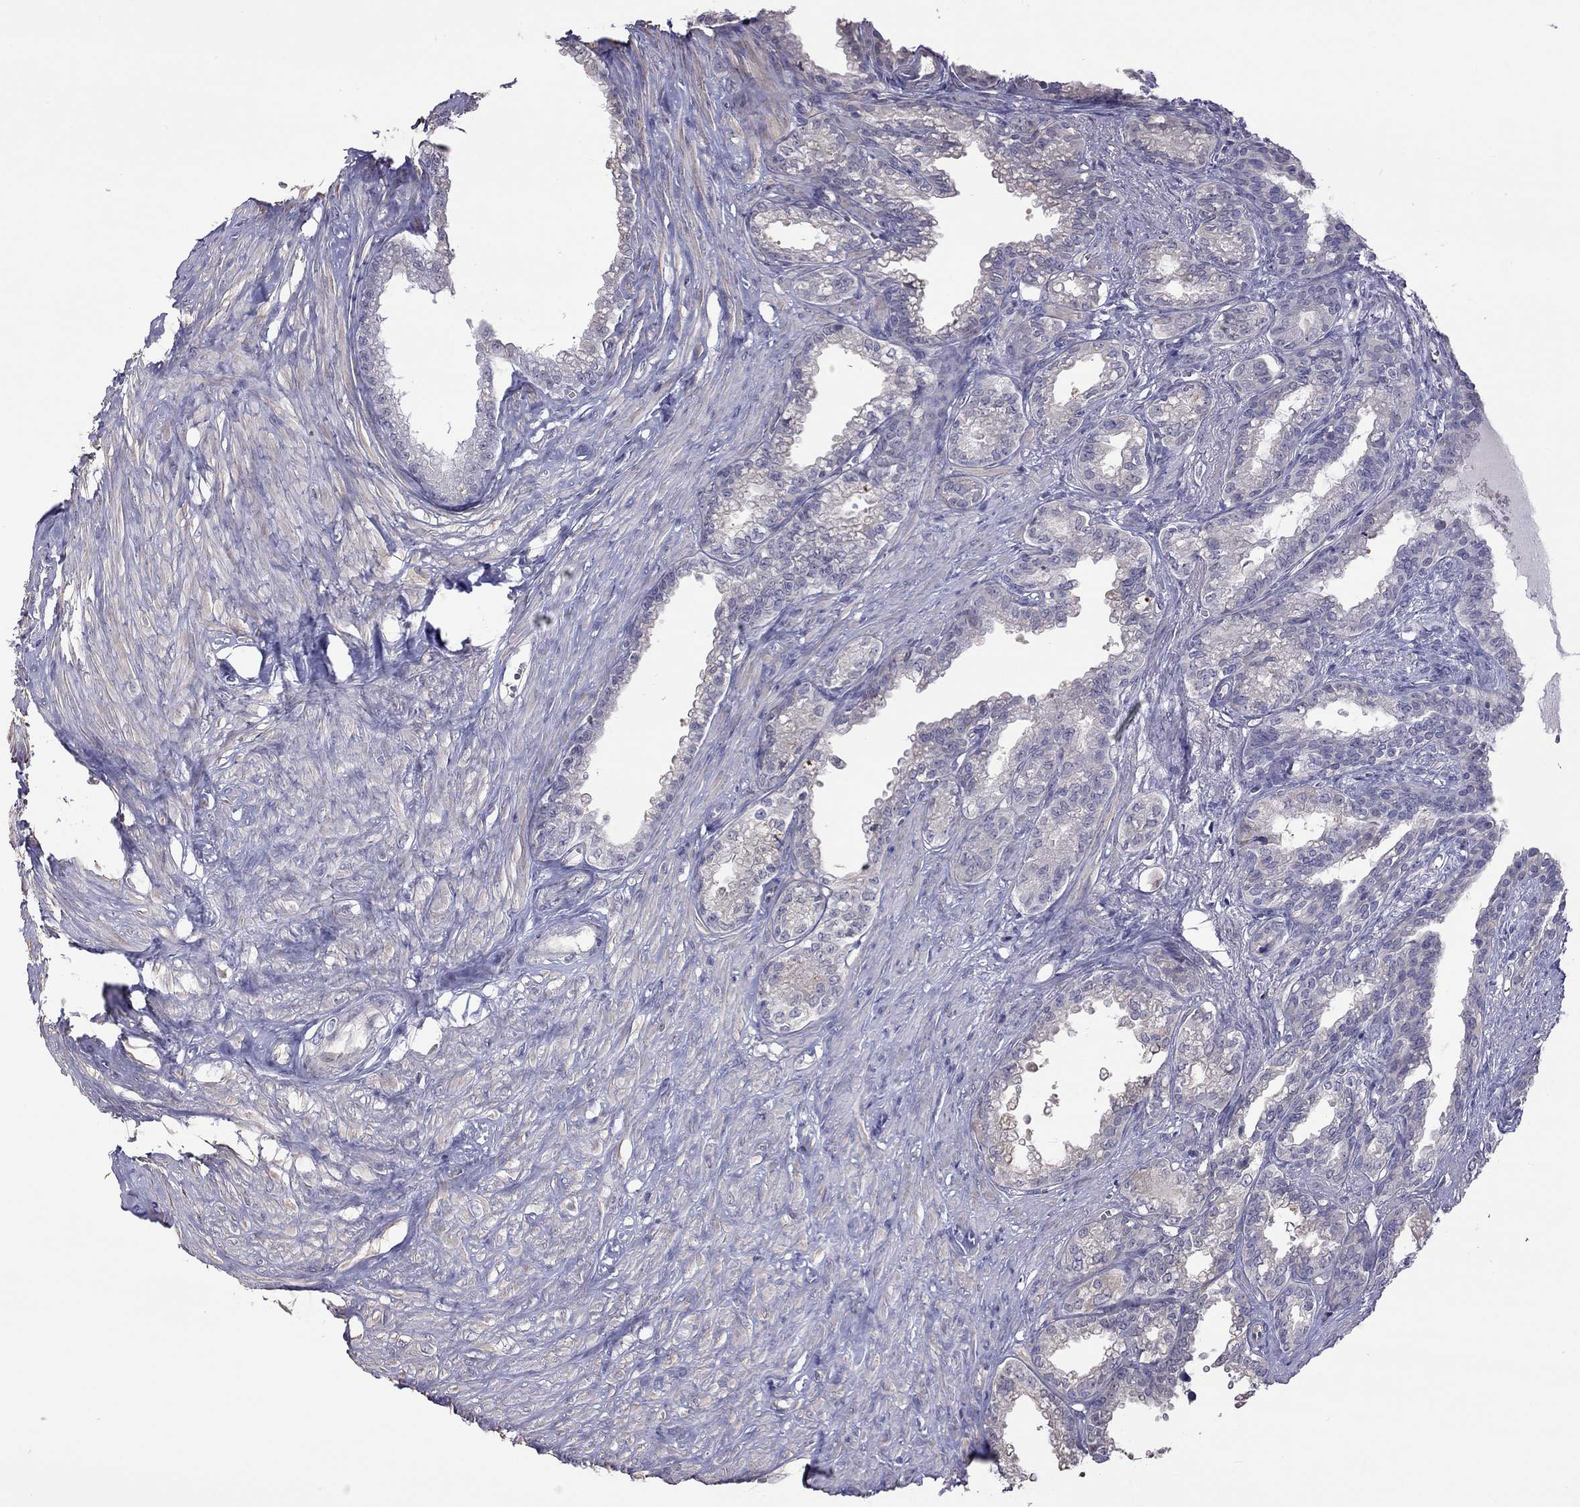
{"staining": {"intensity": "negative", "quantity": "none", "location": "none"}, "tissue": "seminal vesicle", "cell_type": "Glandular cells", "image_type": "normal", "snomed": [{"axis": "morphology", "description": "Normal tissue, NOS"}, {"axis": "morphology", "description": "Urothelial carcinoma, NOS"}, {"axis": "topography", "description": "Urinary bladder"}, {"axis": "topography", "description": "Seminal veicle"}], "caption": "High power microscopy photomicrograph of an immunohistochemistry photomicrograph of benign seminal vesicle, revealing no significant staining in glandular cells.", "gene": "FEZ1", "patient": {"sex": "male", "age": 76}}